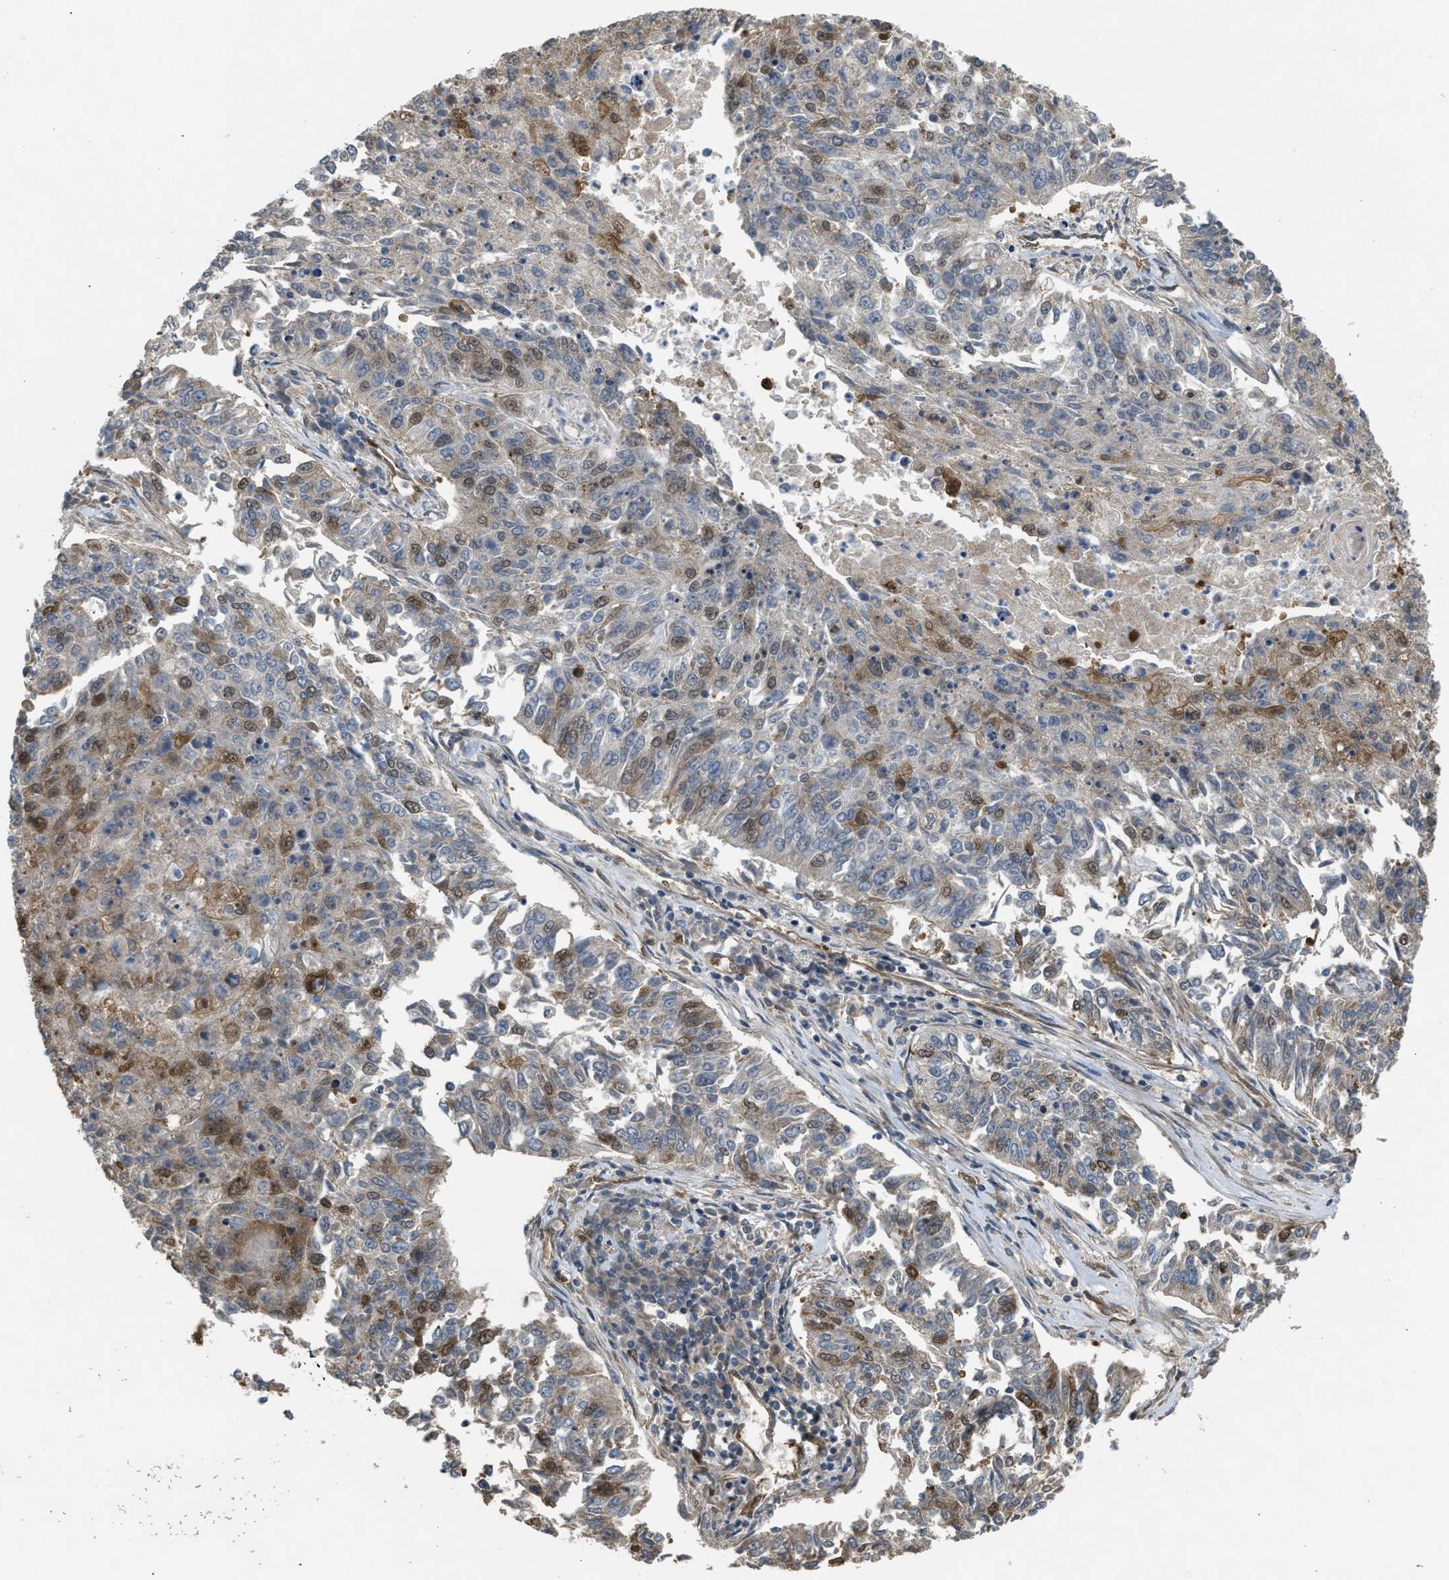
{"staining": {"intensity": "moderate", "quantity": "25%-75%", "location": "cytoplasmic/membranous"}, "tissue": "lung cancer", "cell_type": "Tumor cells", "image_type": "cancer", "snomed": [{"axis": "morphology", "description": "Normal tissue, NOS"}, {"axis": "morphology", "description": "Squamous cell carcinoma, NOS"}, {"axis": "topography", "description": "Cartilage tissue"}, {"axis": "topography", "description": "Bronchus"}, {"axis": "topography", "description": "Lung"}], "caption": "Moderate cytoplasmic/membranous positivity is identified in approximately 25%-75% of tumor cells in lung squamous cell carcinoma. The protein is stained brown, and the nuclei are stained in blue (DAB (3,3'-diaminobenzidine) IHC with brightfield microscopy, high magnification).", "gene": "BAG3", "patient": {"sex": "female", "age": 49}}